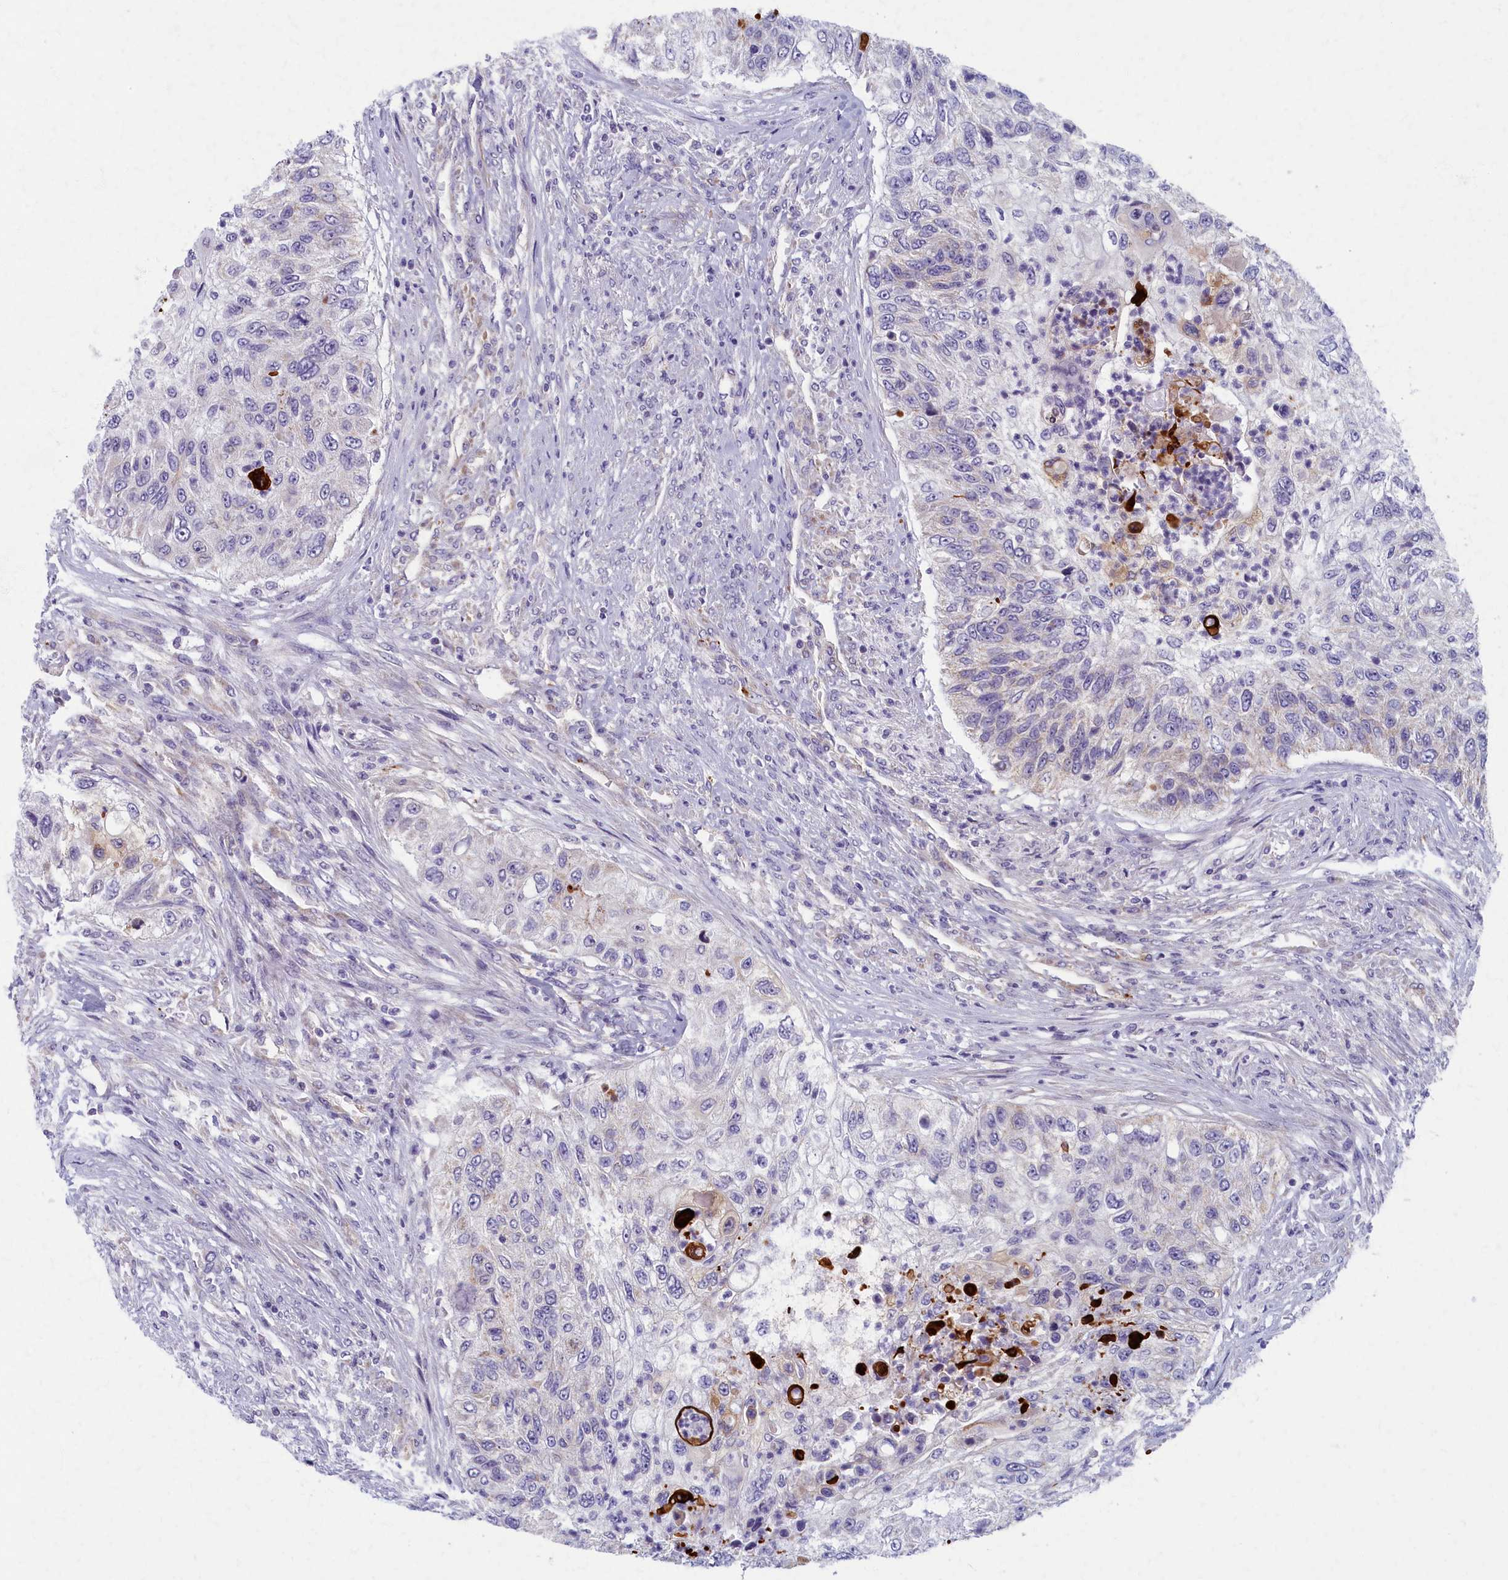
{"staining": {"intensity": "negative", "quantity": "none", "location": "none"}, "tissue": "urothelial cancer", "cell_type": "Tumor cells", "image_type": "cancer", "snomed": [{"axis": "morphology", "description": "Urothelial carcinoma, High grade"}, {"axis": "topography", "description": "Urinary bladder"}], "caption": "This is a histopathology image of IHC staining of urothelial cancer, which shows no staining in tumor cells. (Stains: DAB immunohistochemistry with hematoxylin counter stain, Microscopy: brightfield microscopy at high magnification).", "gene": "MRPS25", "patient": {"sex": "female", "age": 60}}